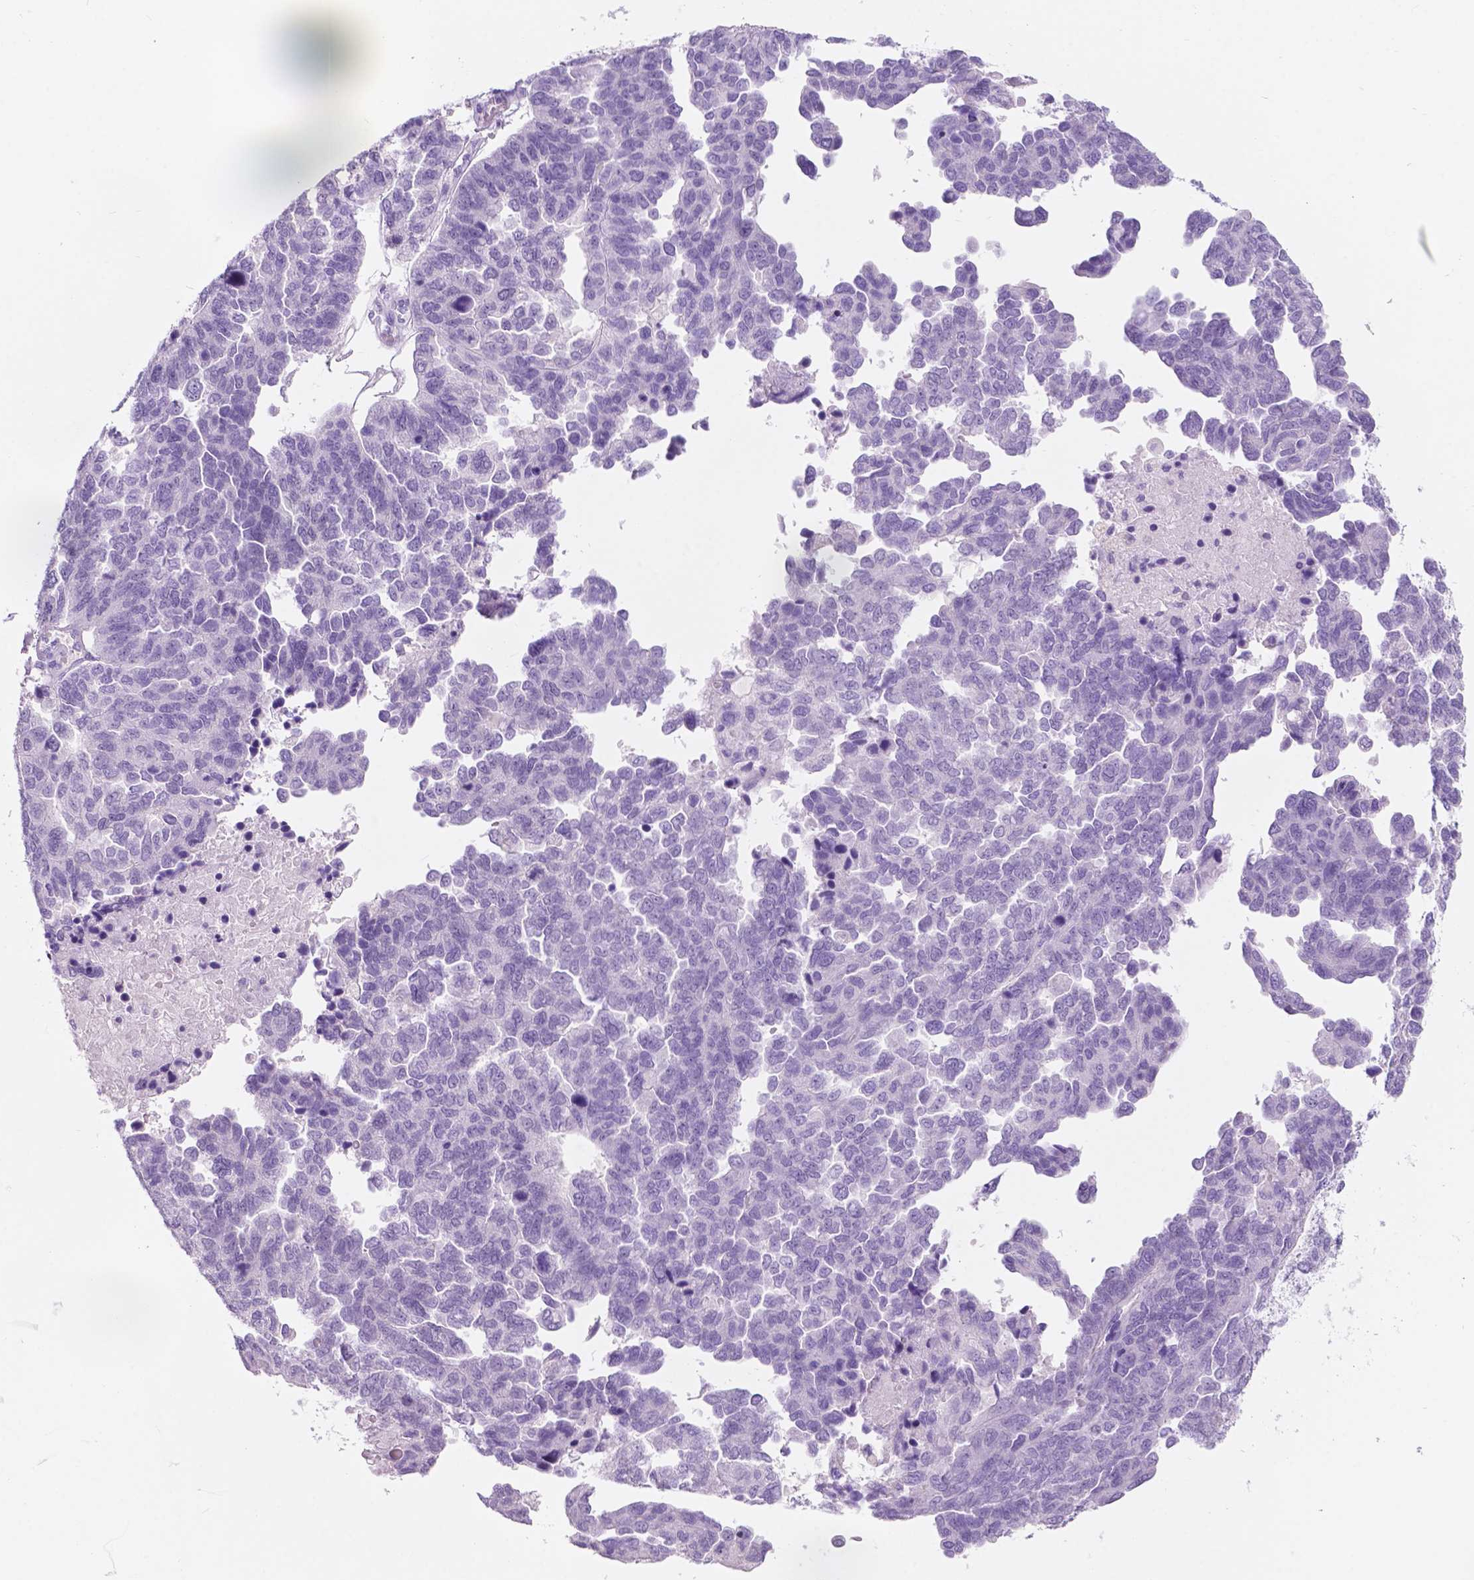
{"staining": {"intensity": "negative", "quantity": "none", "location": "none"}, "tissue": "ovarian cancer", "cell_type": "Tumor cells", "image_type": "cancer", "snomed": [{"axis": "morphology", "description": "Cystadenocarcinoma, serous, NOS"}, {"axis": "topography", "description": "Ovary"}], "caption": "A photomicrograph of human serous cystadenocarcinoma (ovarian) is negative for staining in tumor cells.", "gene": "CUZD1", "patient": {"sex": "female", "age": 64}}